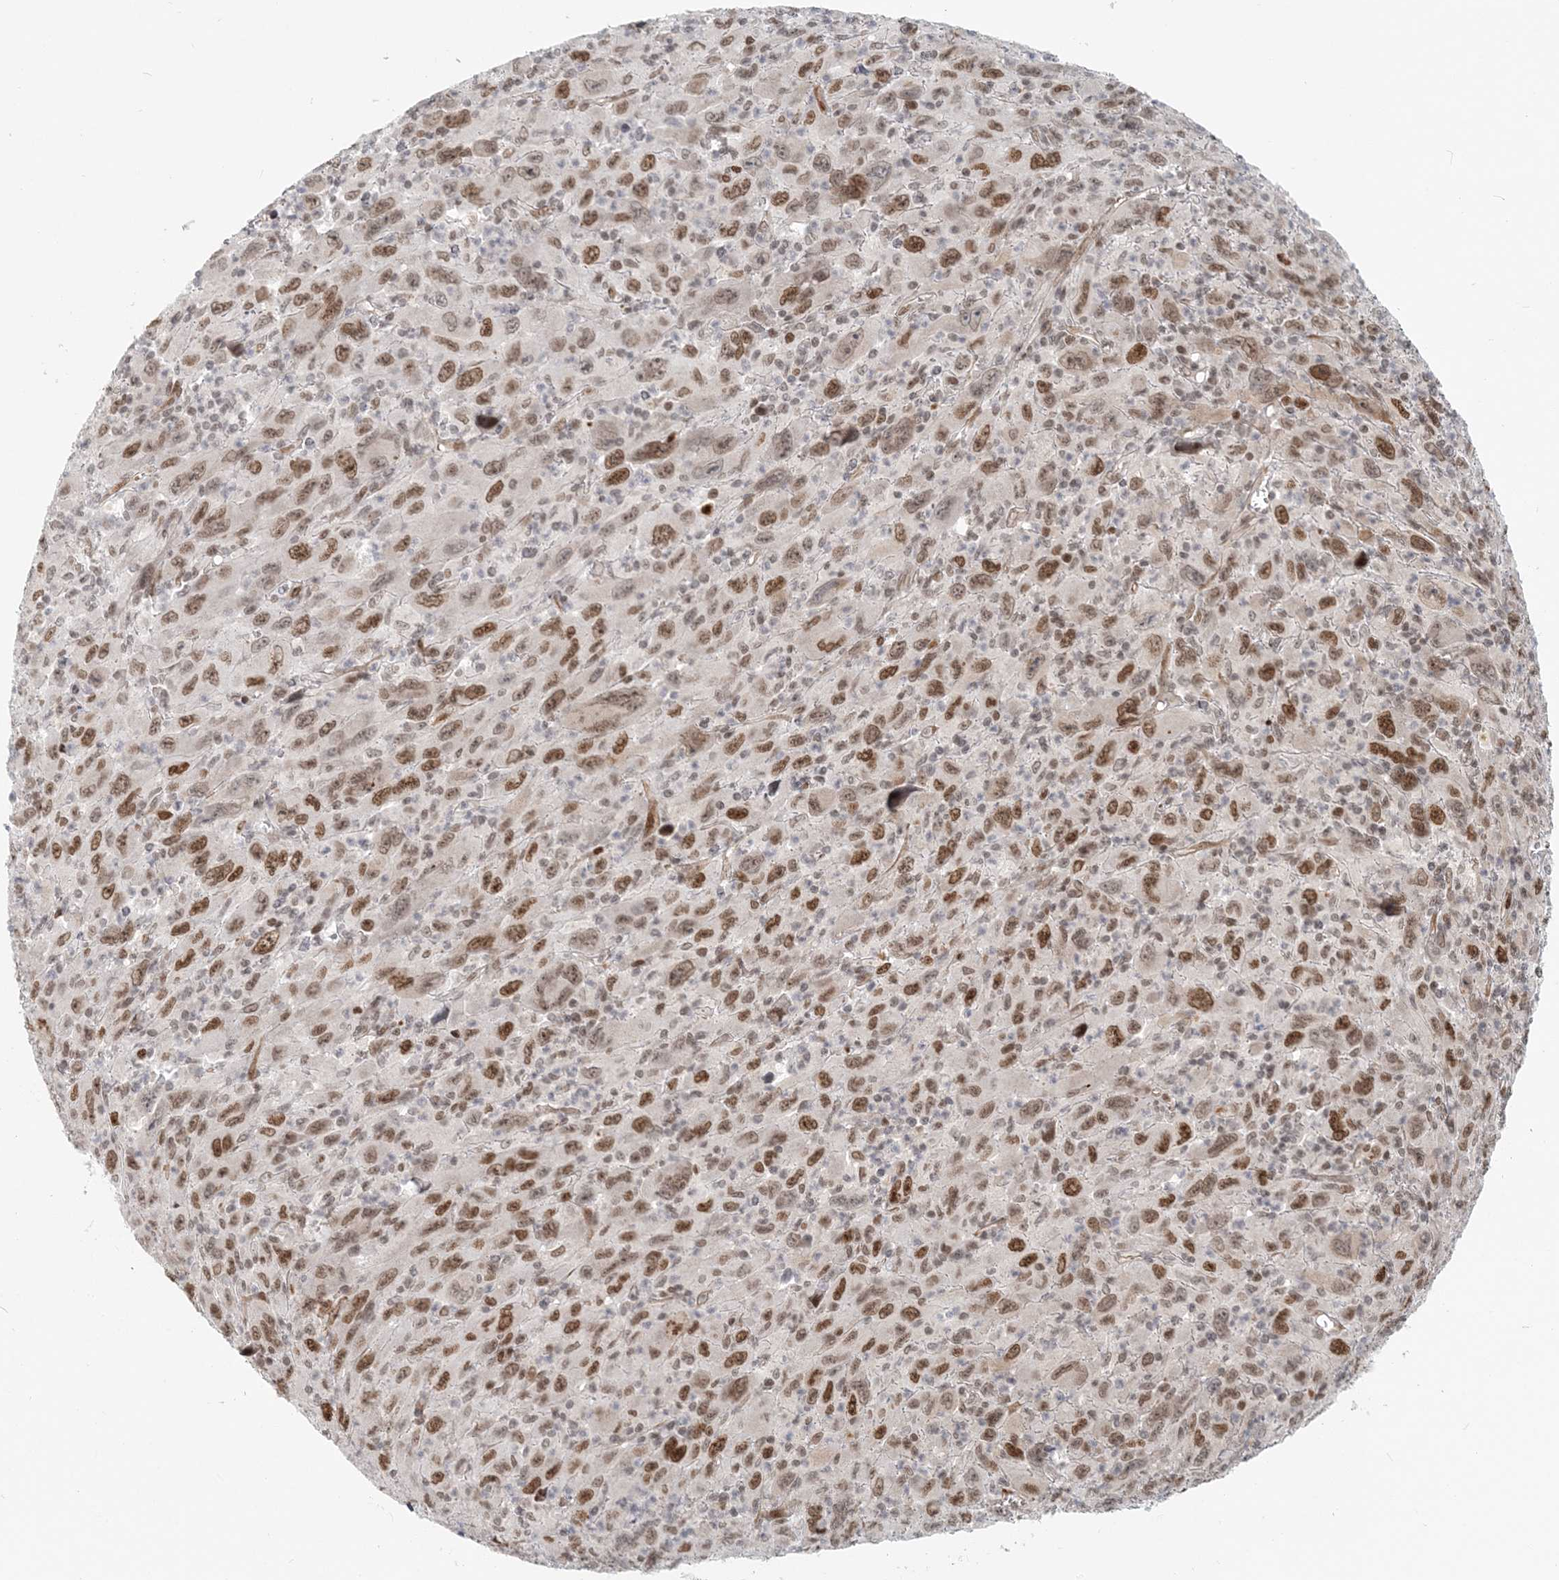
{"staining": {"intensity": "moderate", "quantity": ">75%", "location": "nuclear"}, "tissue": "melanoma", "cell_type": "Tumor cells", "image_type": "cancer", "snomed": [{"axis": "morphology", "description": "Malignant melanoma, Metastatic site"}, {"axis": "topography", "description": "Skin"}], "caption": "Immunohistochemical staining of malignant melanoma (metastatic site) displays medium levels of moderate nuclear positivity in approximately >75% of tumor cells. The protein is shown in brown color, while the nuclei are stained blue.", "gene": "BAZ1B", "patient": {"sex": "female", "age": 56}}